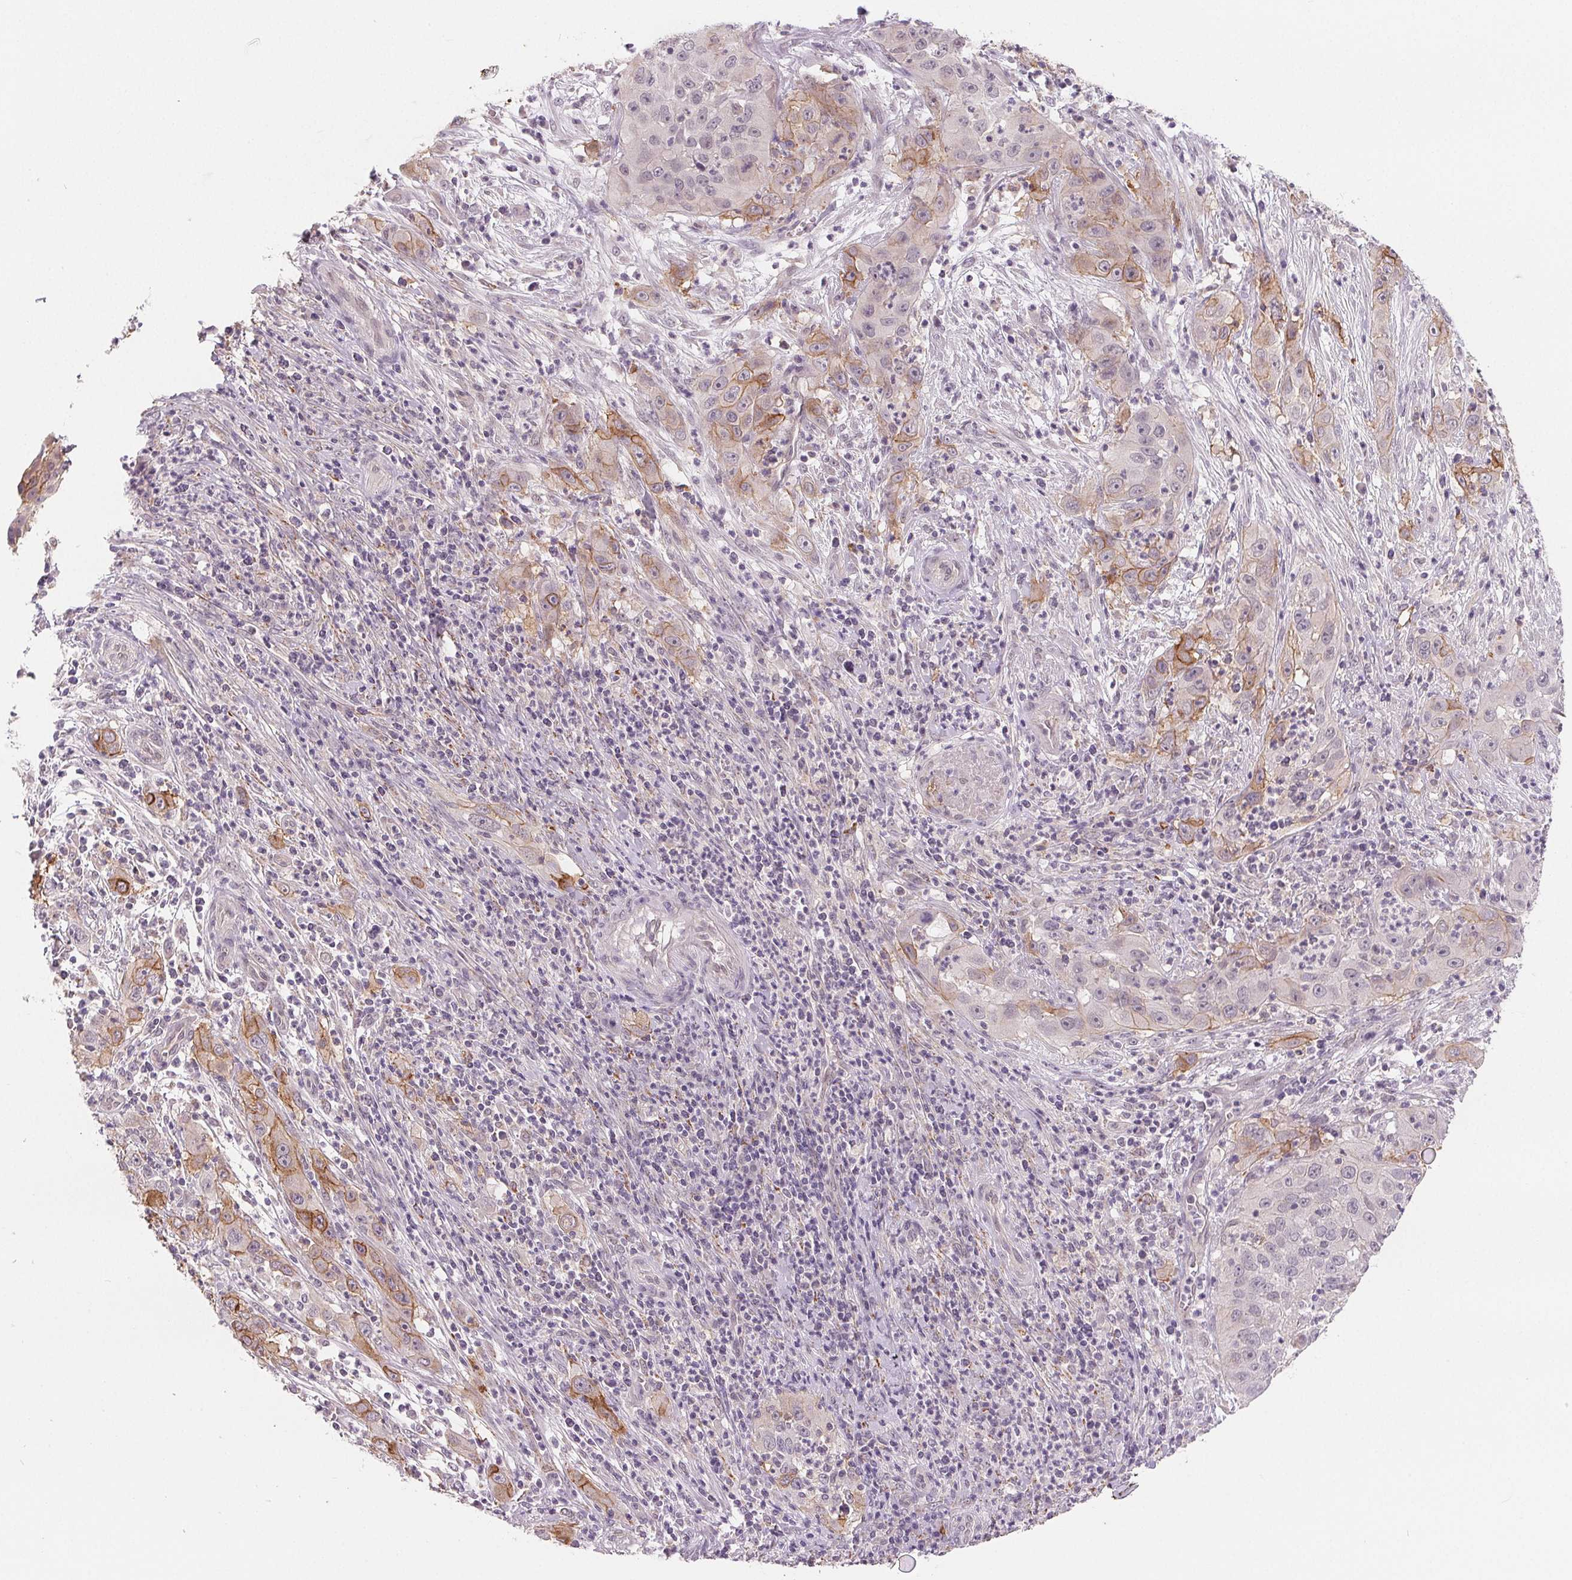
{"staining": {"intensity": "moderate", "quantity": "<25%", "location": "cytoplasmic/membranous"}, "tissue": "cervical cancer", "cell_type": "Tumor cells", "image_type": "cancer", "snomed": [{"axis": "morphology", "description": "Squamous cell carcinoma, NOS"}, {"axis": "topography", "description": "Cervix"}], "caption": "An image showing moderate cytoplasmic/membranous expression in about <25% of tumor cells in cervical cancer (squamous cell carcinoma), as visualized by brown immunohistochemical staining.", "gene": "CFC1", "patient": {"sex": "female", "age": 32}}